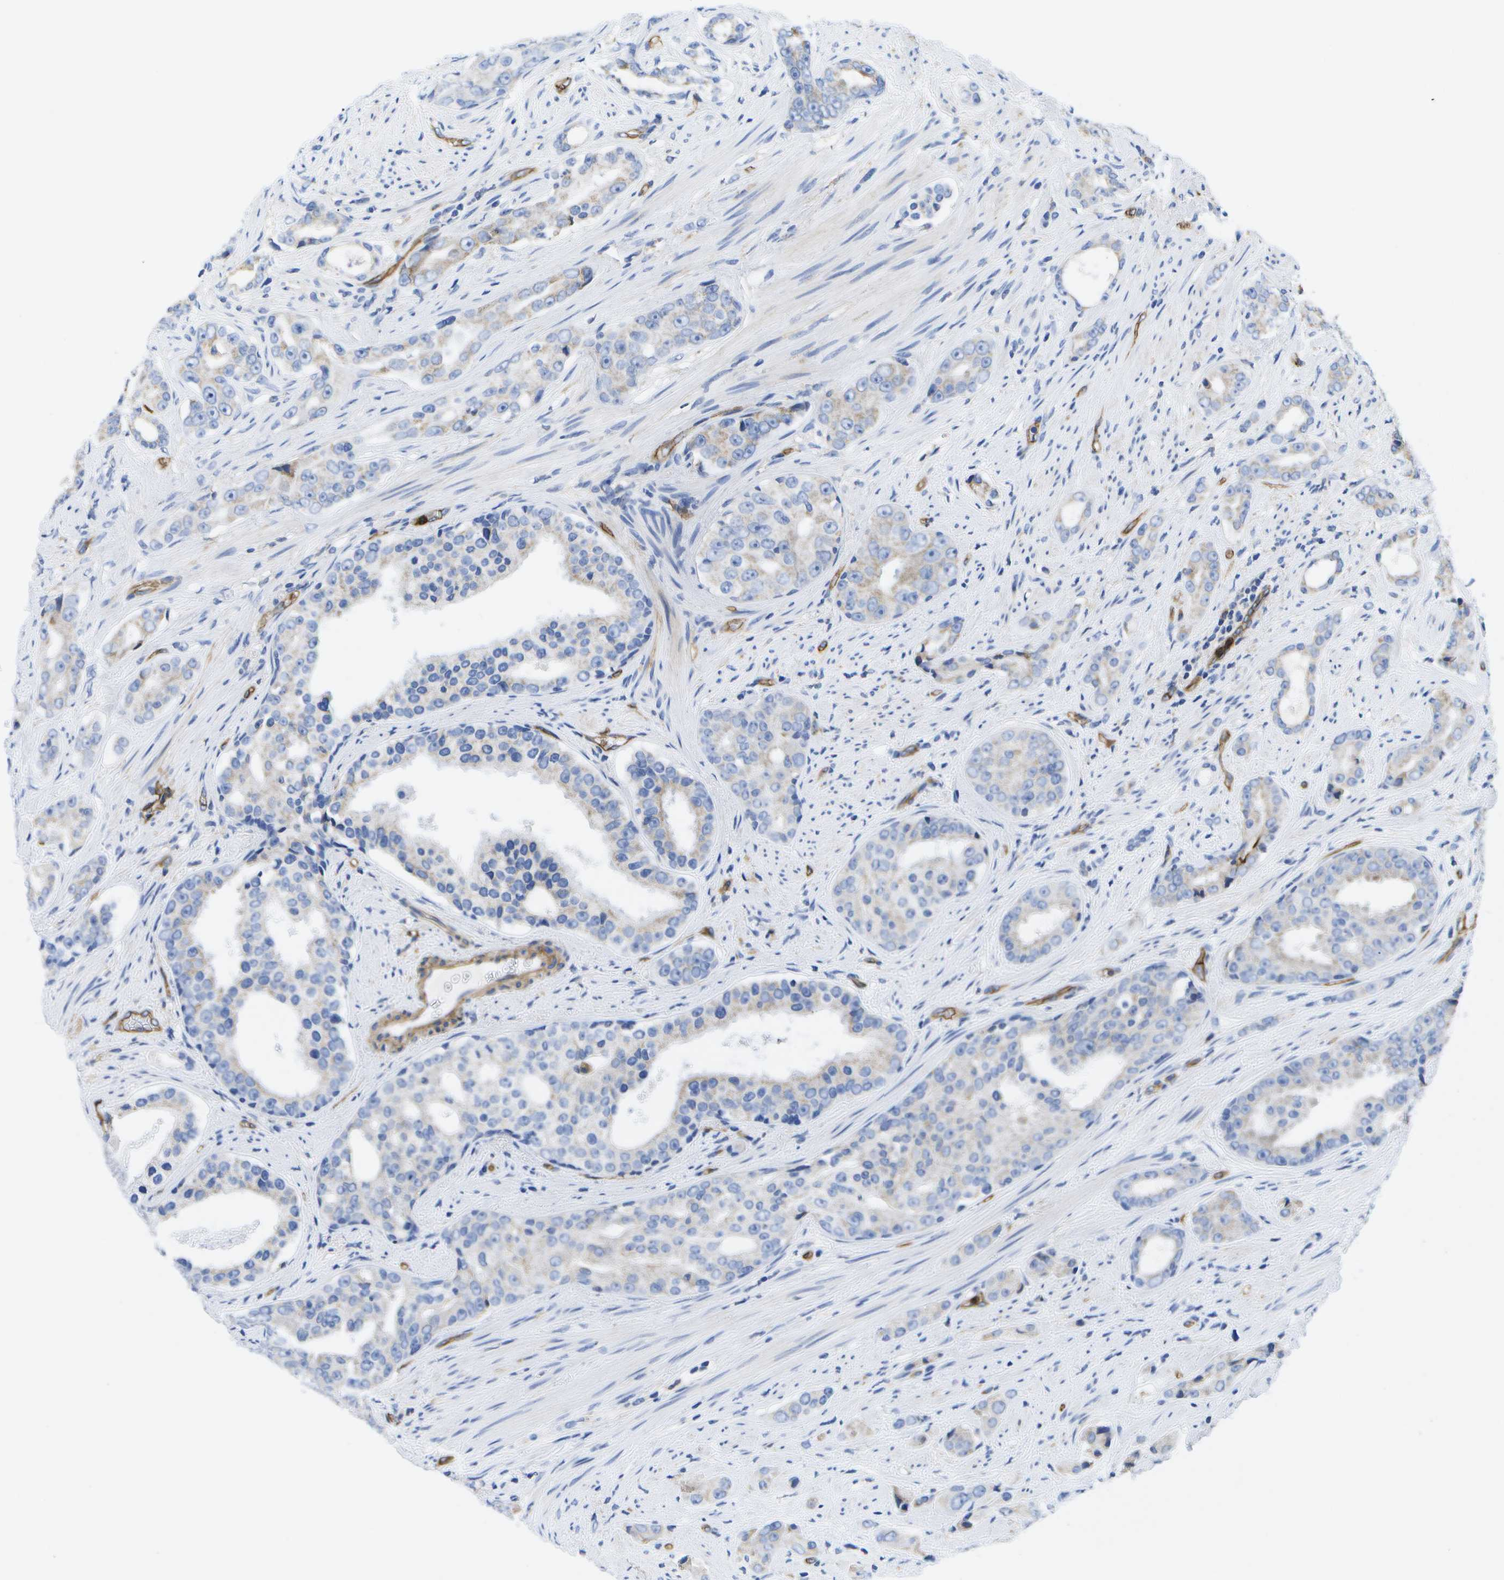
{"staining": {"intensity": "weak", "quantity": "<25%", "location": "cytoplasmic/membranous"}, "tissue": "prostate cancer", "cell_type": "Tumor cells", "image_type": "cancer", "snomed": [{"axis": "morphology", "description": "Adenocarcinoma, High grade"}, {"axis": "topography", "description": "Prostate"}], "caption": "This is a image of immunohistochemistry (IHC) staining of adenocarcinoma (high-grade) (prostate), which shows no staining in tumor cells.", "gene": "DYSF", "patient": {"sex": "male", "age": 71}}